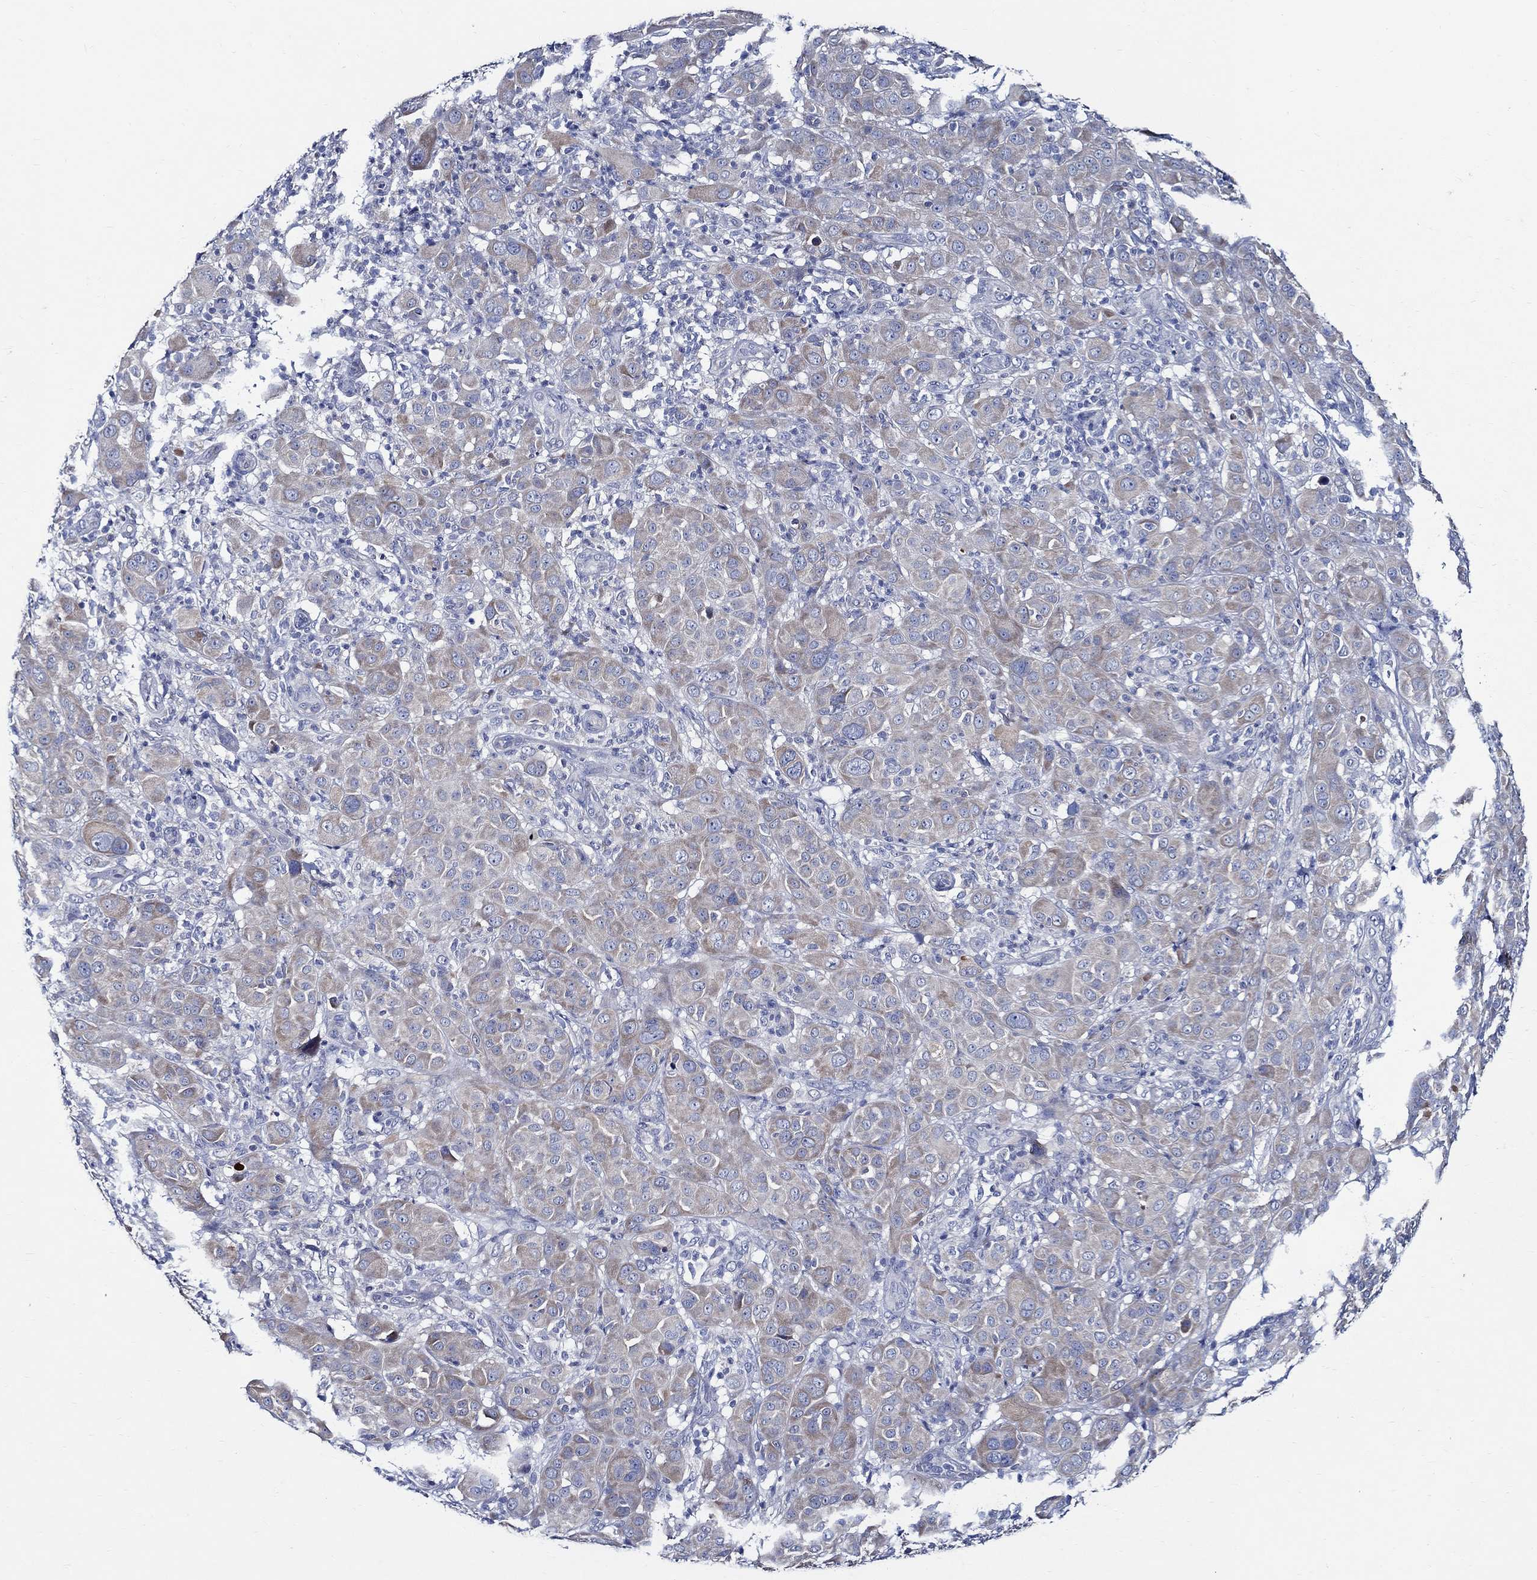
{"staining": {"intensity": "weak", "quantity": "25%-75%", "location": "cytoplasmic/membranous"}, "tissue": "melanoma", "cell_type": "Tumor cells", "image_type": "cancer", "snomed": [{"axis": "morphology", "description": "Malignant melanoma, NOS"}, {"axis": "topography", "description": "Skin"}], "caption": "The micrograph displays a brown stain indicating the presence of a protein in the cytoplasmic/membranous of tumor cells in melanoma.", "gene": "SKOR1", "patient": {"sex": "female", "age": 87}}